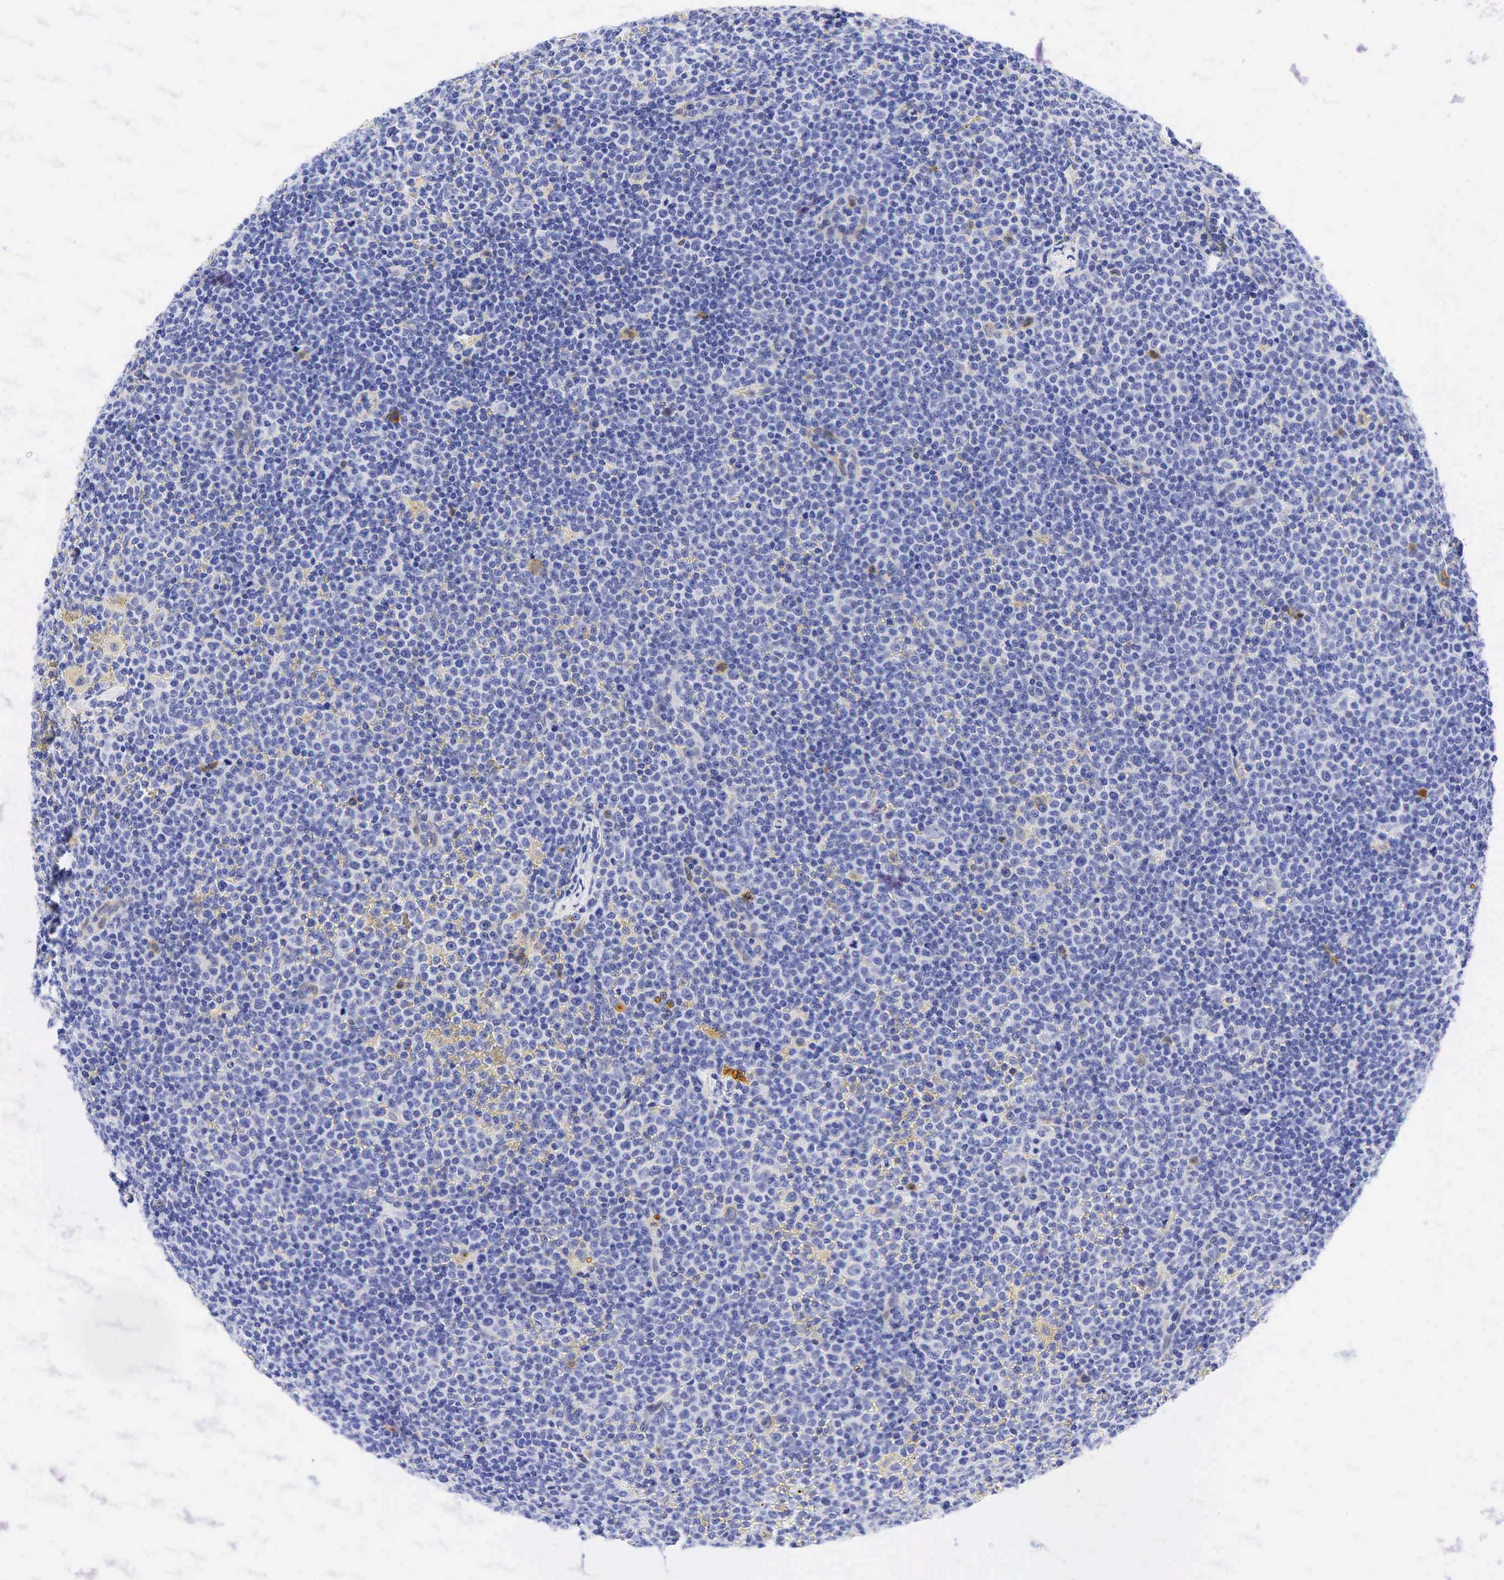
{"staining": {"intensity": "moderate", "quantity": "<25%", "location": "nuclear"}, "tissue": "lymphoma", "cell_type": "Tumor cells", "image_type": "cancer", "snomed": [{"axis": "morphology", "description": "Malignant lymphoma, non-Hodgkin's type, Low grade"}, {"axis": "topography", "description": "Lymph node"}], "caption": "Immunohistochemical staining of malignant lymphoma, non-Hodgkin's type (low-grade) displays moderate nuclear protein staining in about <25% of tumor cells. The protein is stained brown, and the nuclei are stained in blue (DAB IHC with brightfield microscopy, high magnification).", "gene": "TNFRSF8", "patient": {"sex": "male", "age": 50}}